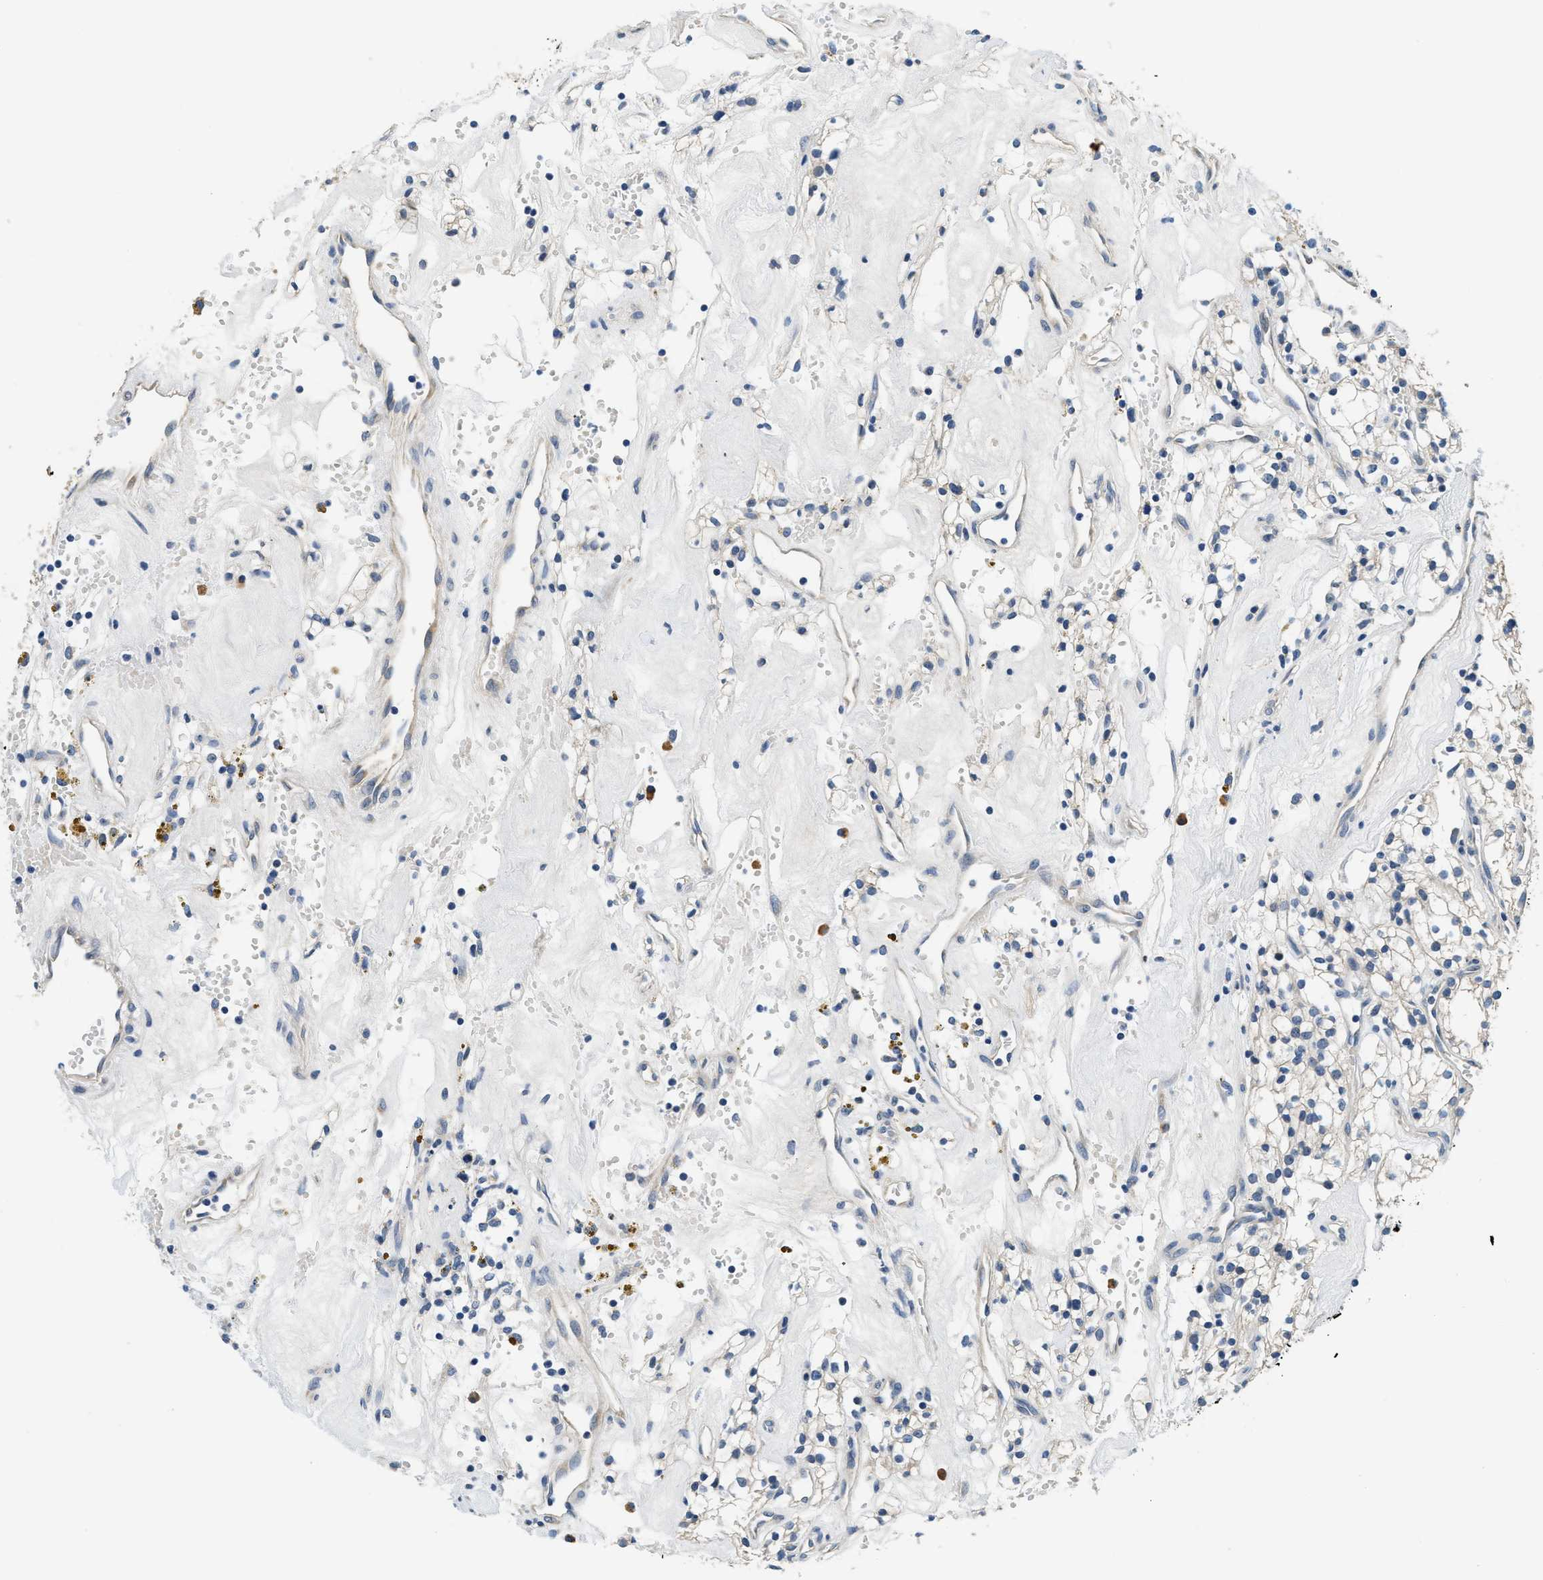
{"staining": {"intensity": "weak", "quantity": "<25%", "location": "cytoplasmic/membranous"}, "tissue": "renal cancer", "cell_type": "Tumor cells", "image_type": "cancer", "snomed": [{"axis": "morphology", "description": "Adenocarcinoma, NOS"}, {"axis": "topography", "description": "Kidney"}], "caption": "Renal adenocarcinoma stained for a protein using immunohistochemistry demonstrates no expression tumor cells.", "gene": "ALDH3A2", "patient": {"sex": "male", "age": 59}}